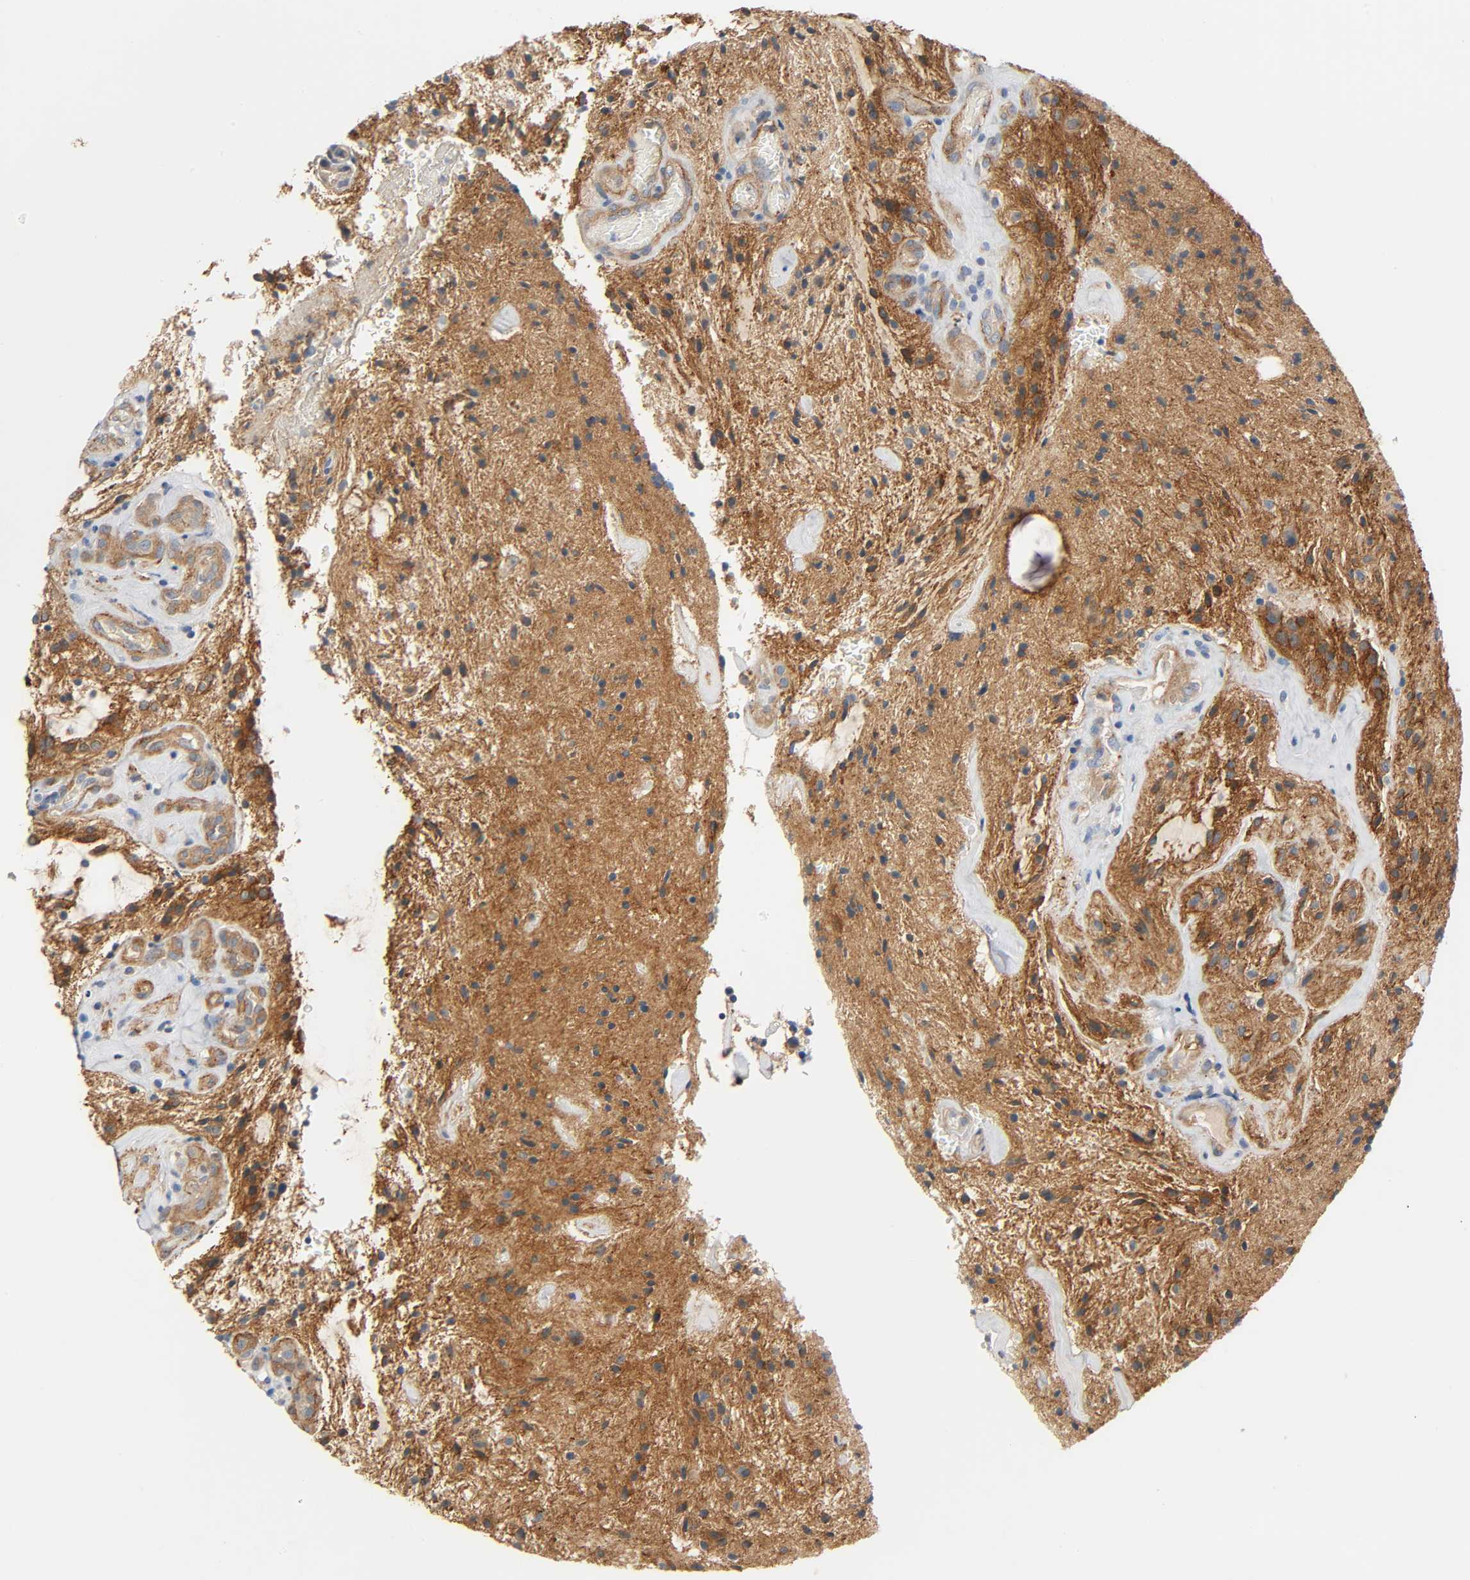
{"staining": {"intensity": "strong", "quantity": ">75%", "location": "cytoplasmic/membranous"}, "tissue": "glioma", "cell_type": "Tumor cells", "image_type": "cancer", "snomed": [{"axis": "morphology", "description": "Glioma, malignant, NOS"}, {"axis": "topography", "description": "Cerebellum"}], "caption": "Brown immunohistochemical staining in malignant glioma displays strong cytoplasmic/membranous positivity in approximately >75% of tumor cells.", "gene": "ARPC1A", "patient": {"sex": "female", "age": 10}}